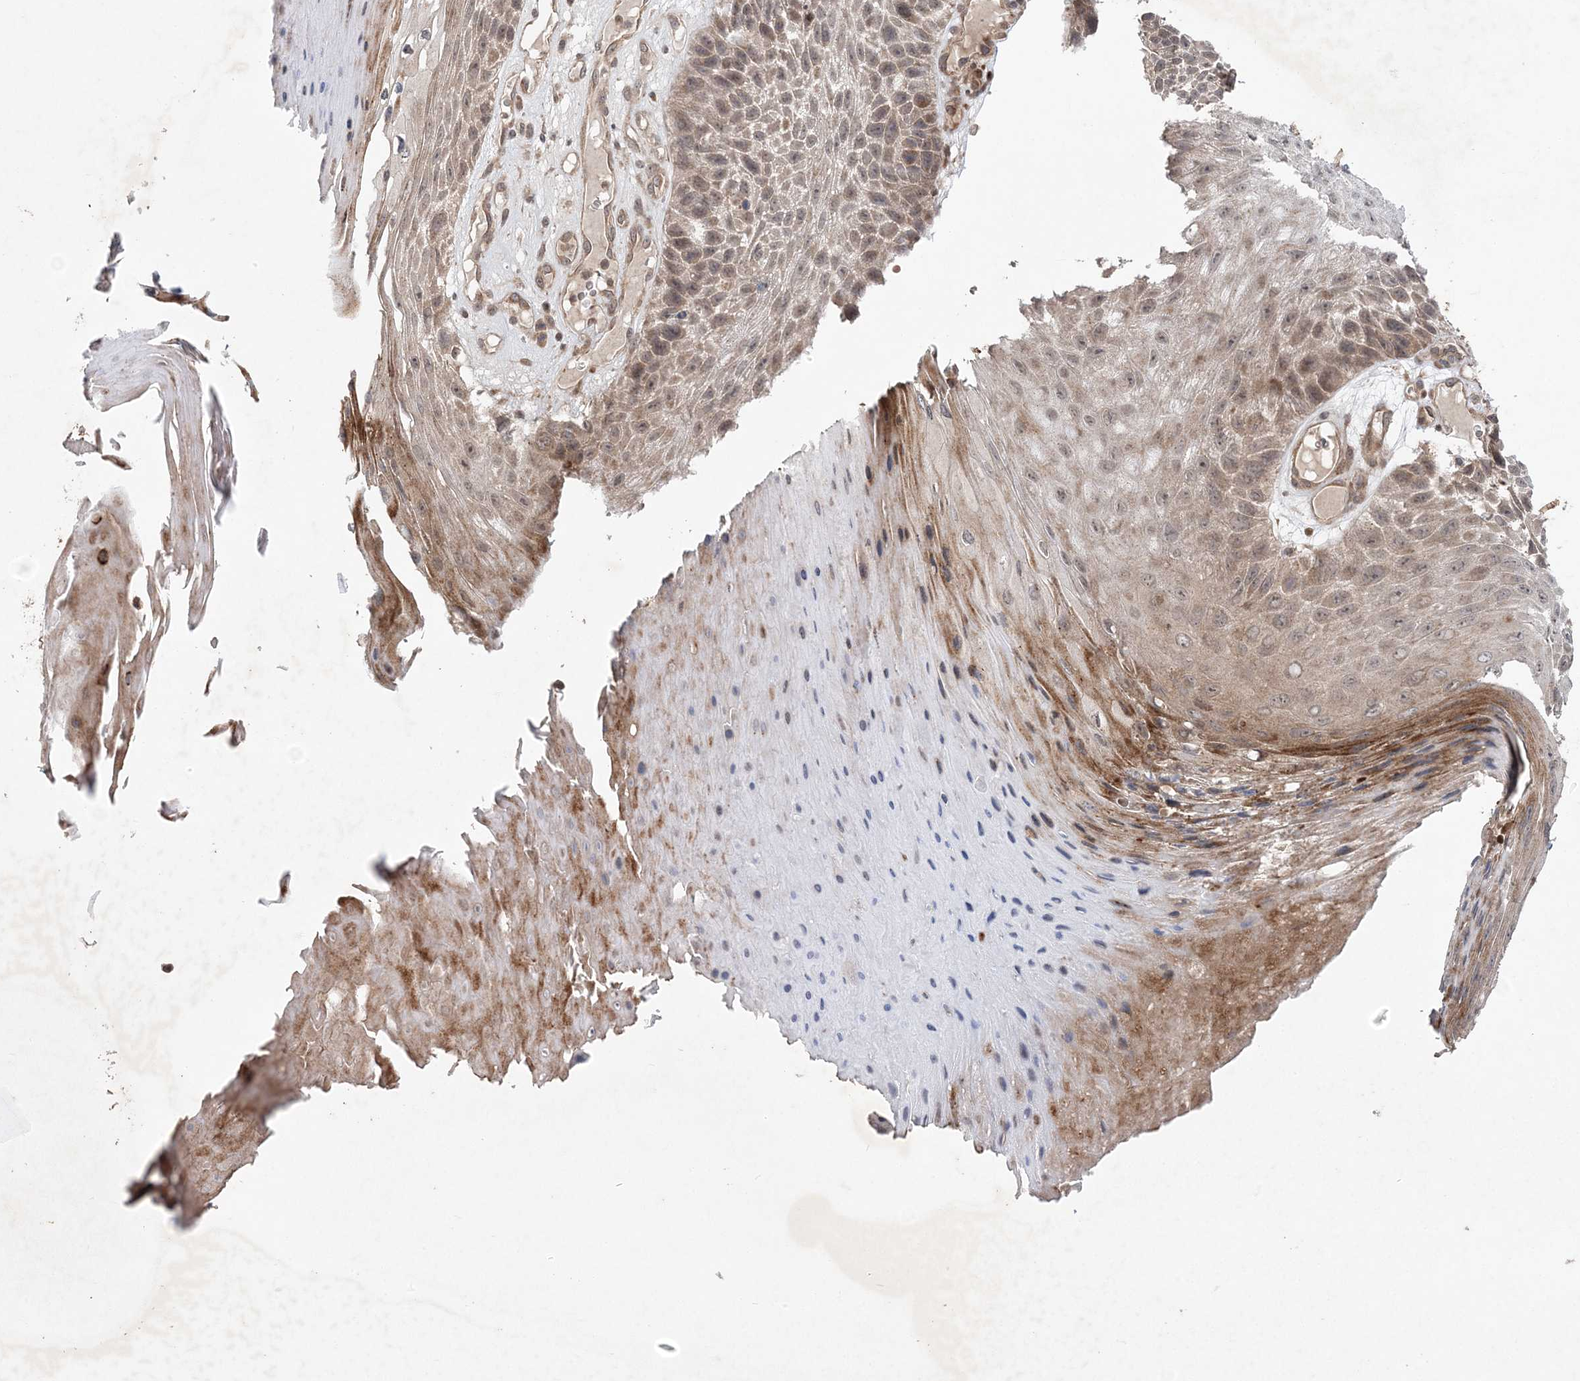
{"staining": {"intensity": "weak", "quantity": "25%-75%", "location": "cytoplasmic/membranous"}, "tissue": "skin cancer", "cell_type": "Tumor cells", "image_type": "cancer", "snomed": [{"axis": "morphology", "description": "Squamous cell carcinoma, NOS"}, {"axis": "topography", "description": "Skin"}], "caption": "Squamous cell carcinoma (skin) stained for a protein reveals weak cytoplasmic/membranous positivity in tumor cells. (brown staining indicates protein expression, while blue staining denotes nuclei).", "gene": "UBTD2", "patient": {"sex": "female", "age": 88}}